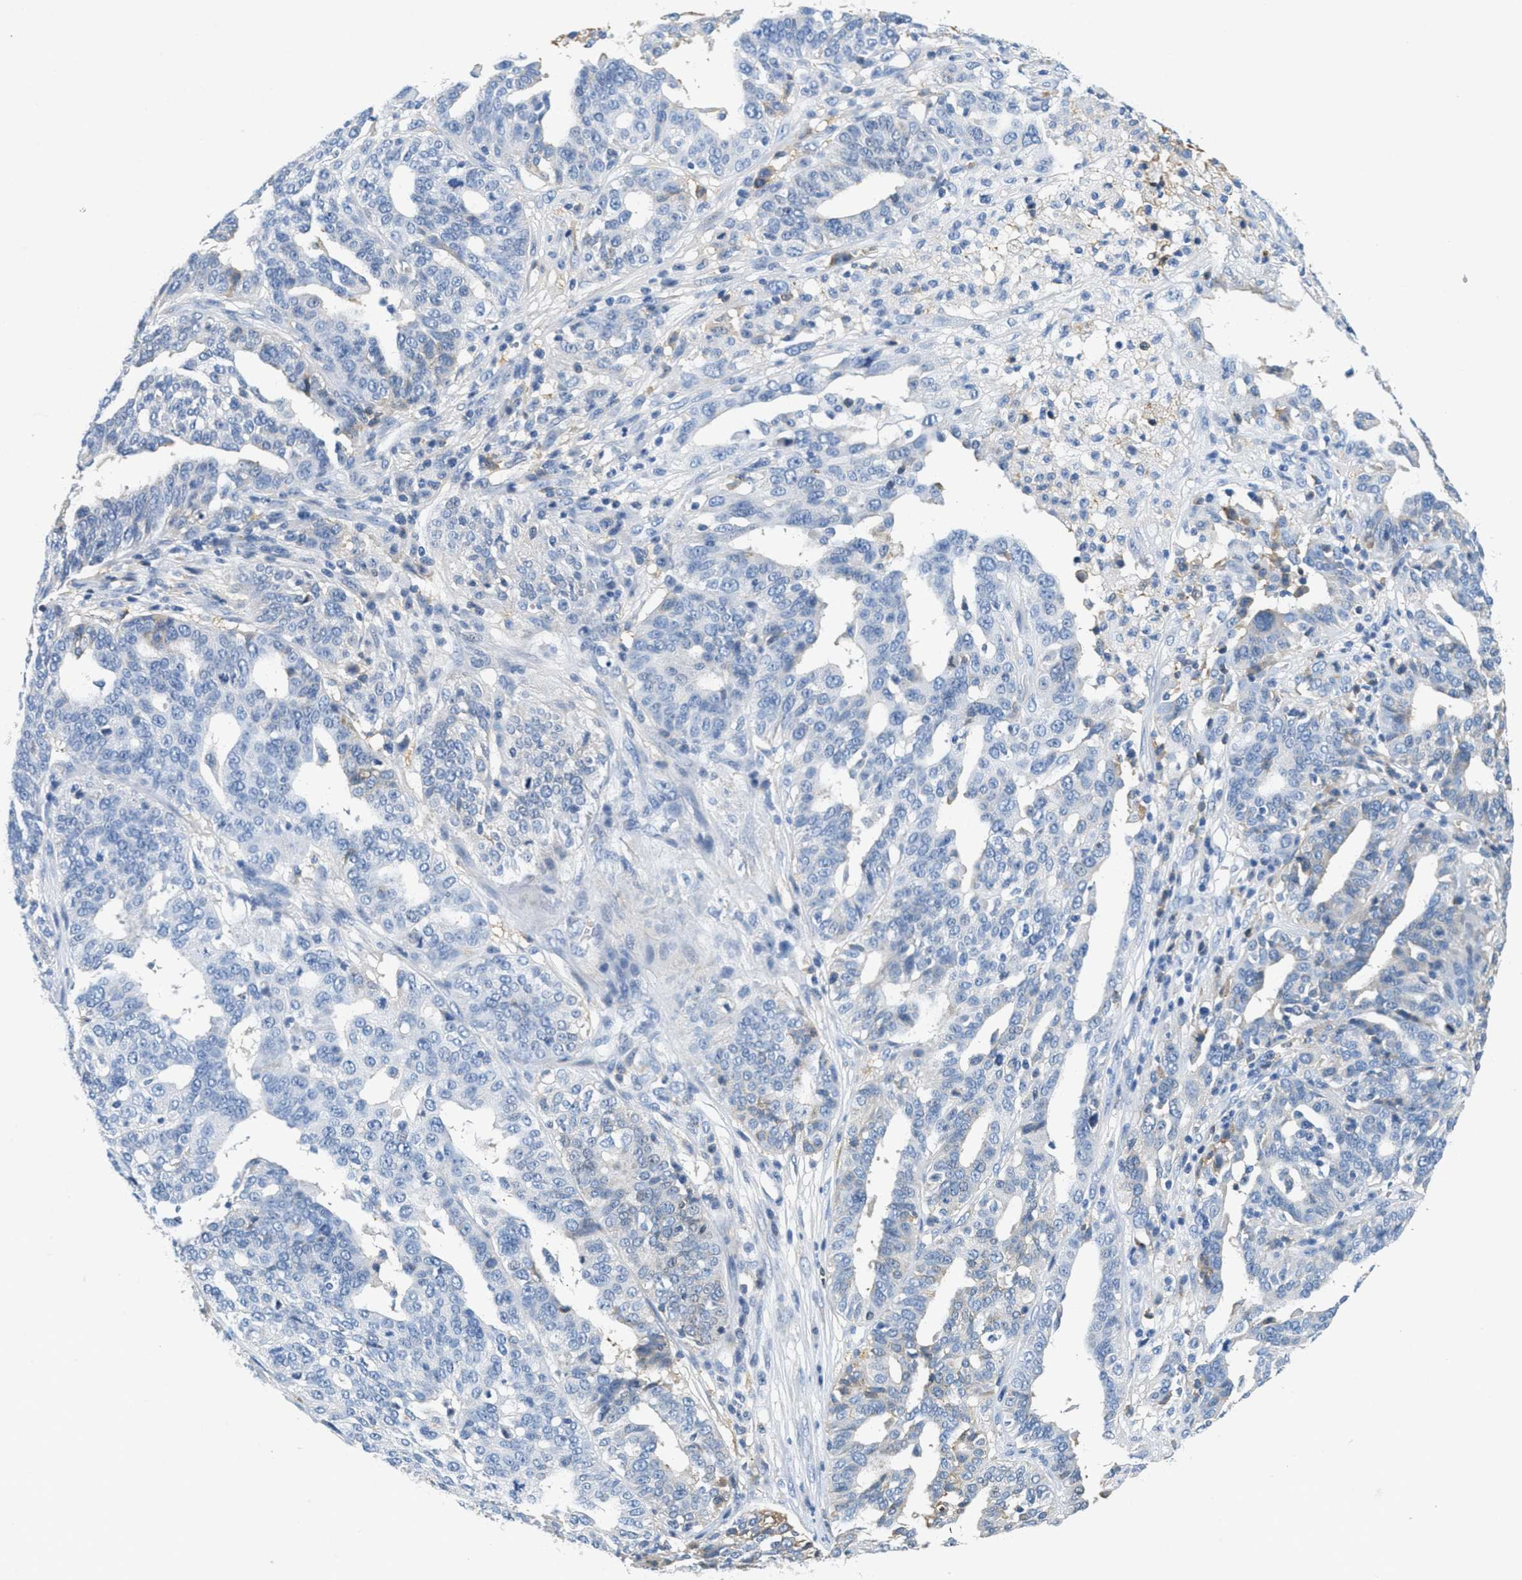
{"staining": {"intensity": "negative", "quantity": "none", "location": "none"}, "tissue": "ovarian cancer", "cell_type": "Tumor cells", "image_type": "cancer", "snomed": [{"axis": "morphology", "description": "Cystadenocarcinoma, serous, NOS"}, {"axis": "topography", "description": "Ovary"}], "caption": "Tumor cells are negative for brown protein staining in ovarian cancer (serous cystadenocarcinoma).", "gene": "SERPINA1", "patient": {"sex": "female", "age": 59}}